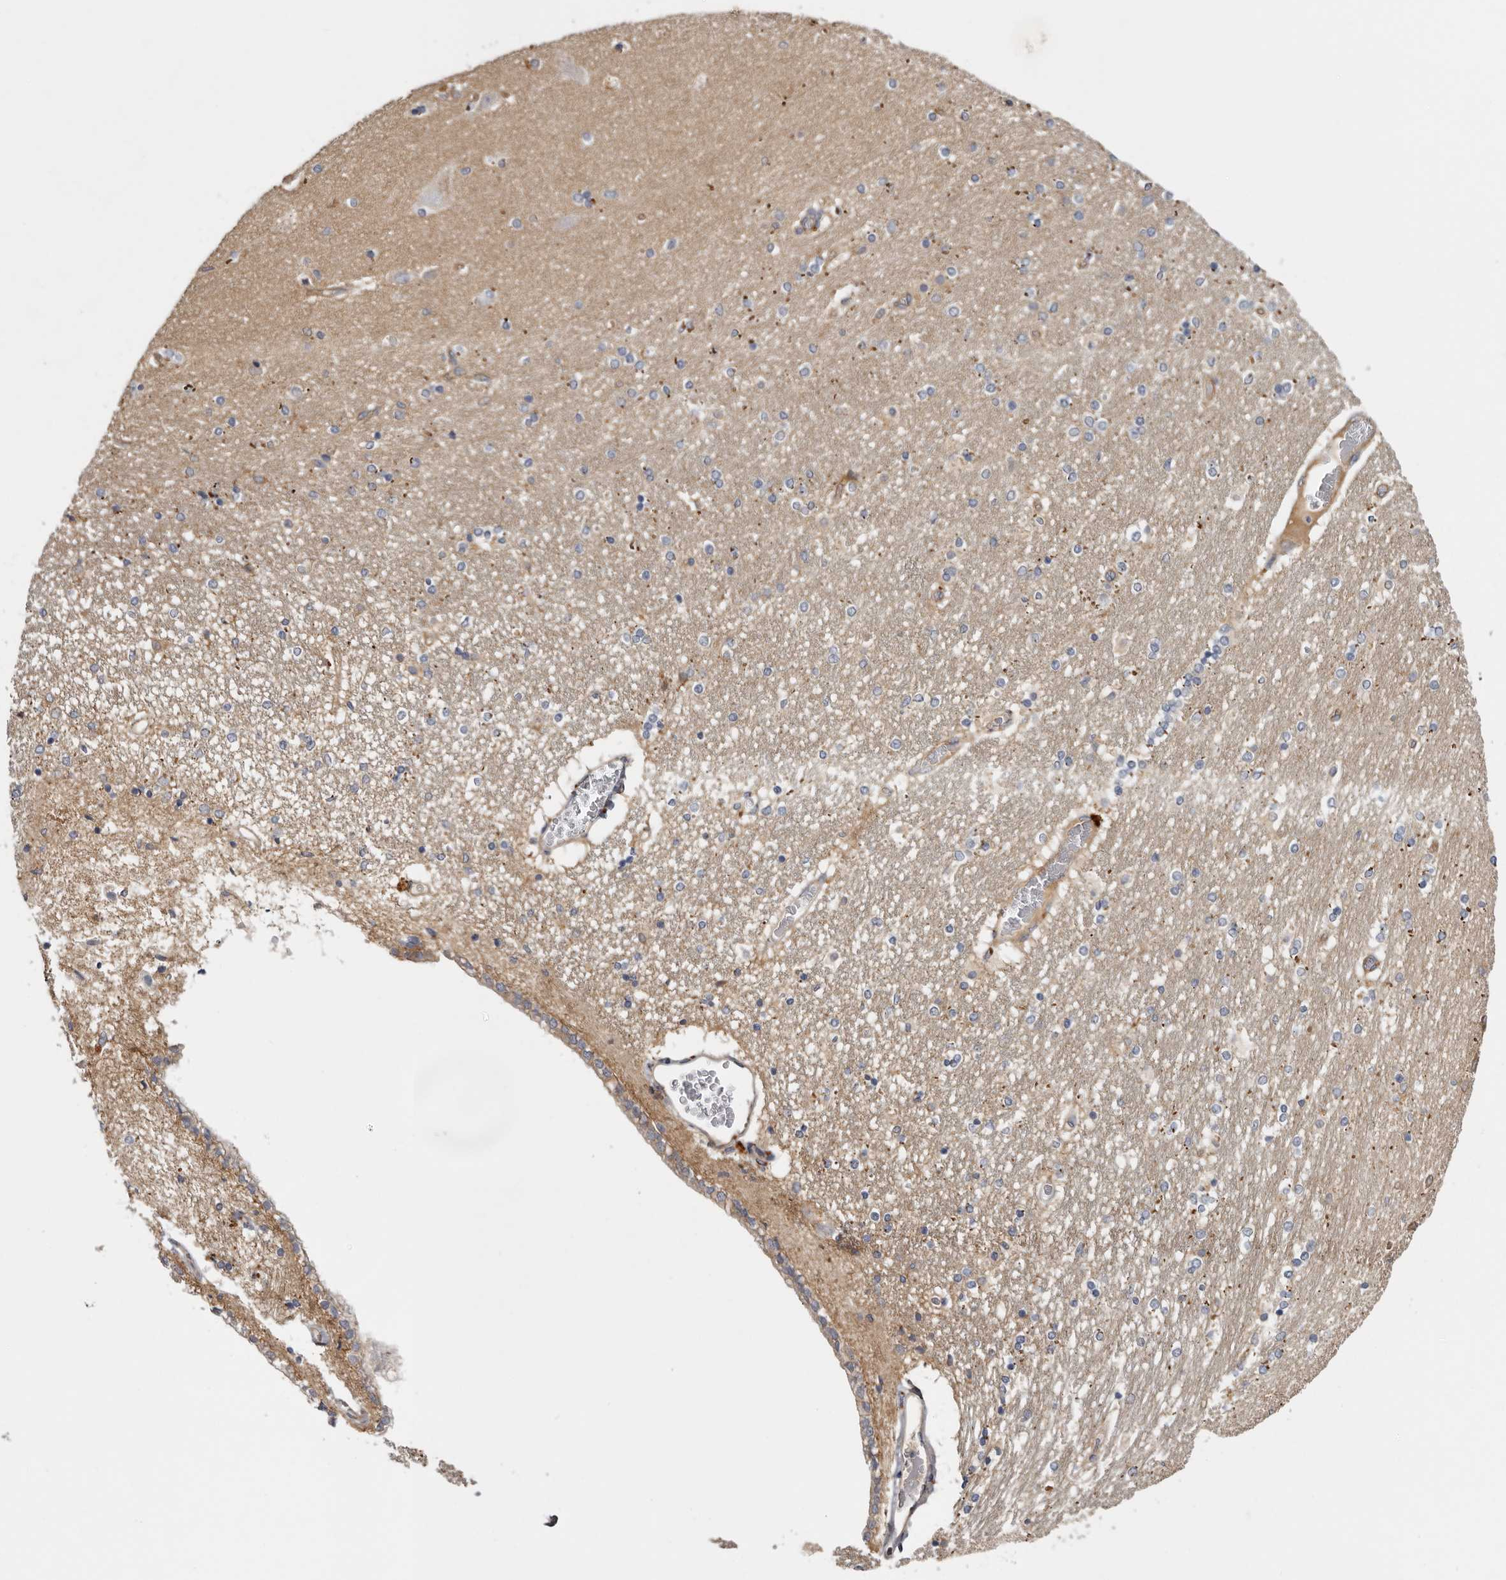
{"staining": {"intensity": "weak", "quantity": "<25%", "location": "cytoplasmic/membranous"}, "tissue": "hippocampus", "cell_type": "Glial cells", "image_type": "normal", "snomed": [{"axis": "morphology", "description": "Normal tissue, NOS"}, {"axis": "topography", "description": "Hippocampus"}], "caption": "Immunohistochemistry photomicrograph of unremarkable hippocampus: hippocampus stained with DAB reveals no significant protein positivity in glial cells.", "gene": "INKA2", "patient": {"sex": "female", "age": 54}}